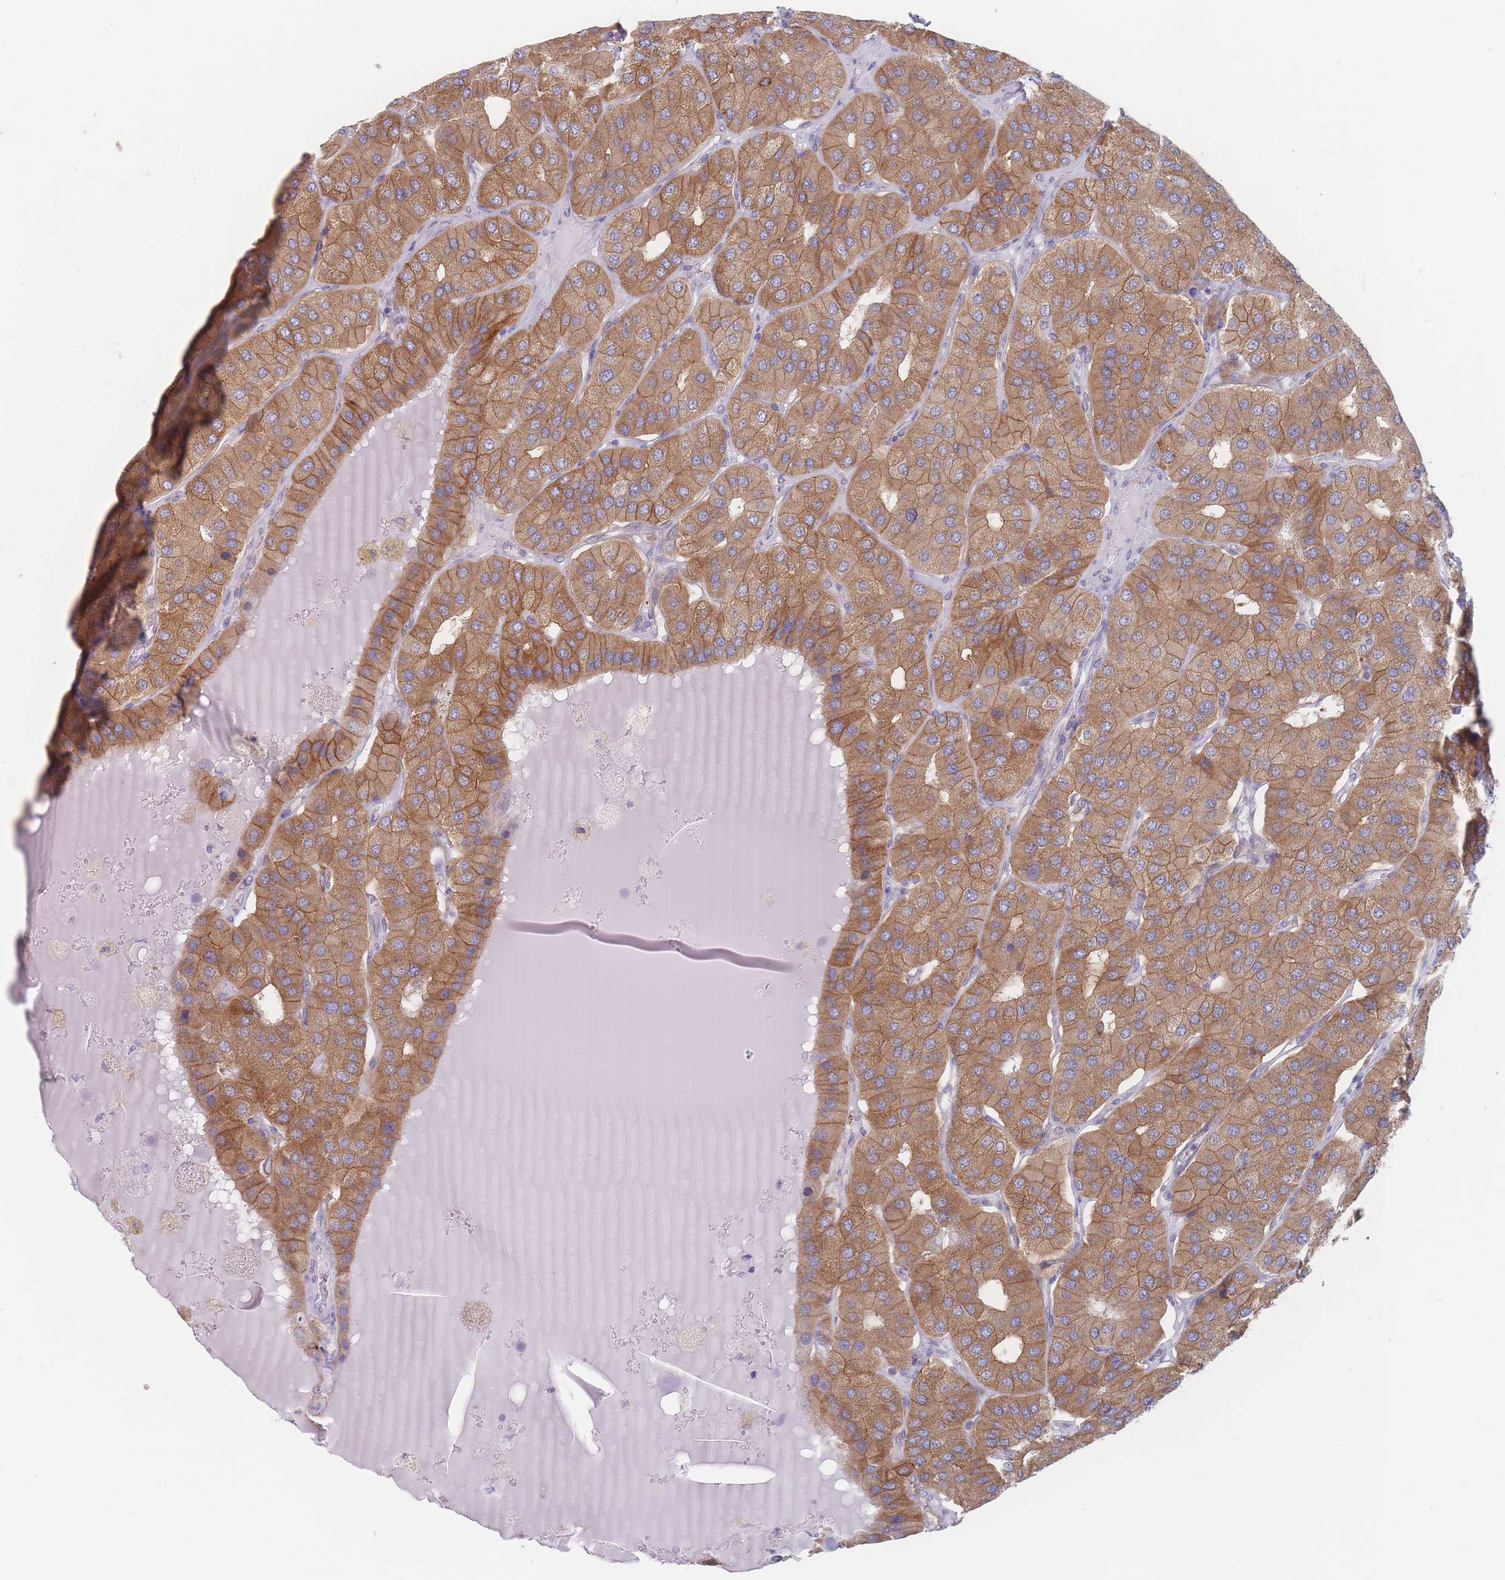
{"staining": {"intensity": "moderate", "quantity": ">75%", "location": "cytoplasmic/membranous"}, "tissue": "parathyroid gland", "cell_type": "Glandular cells", "image_type": "normal", "snomed": [{"axis": "morphology", "description": "Normal tissue, NOS"}, {"axis": "morphology", "description": "Adenoma, NOS"}, {"axis": "topography", "description": "Parathyroid gland"}], "caption": "Protein staining demonstrates moderate cytoplasmic/membranous expression in approximately >75% of glandular cells in unremarkable parathyroid gland.", "gene": "MAP1S", "patient": {"sex": "female", "age": 86}}